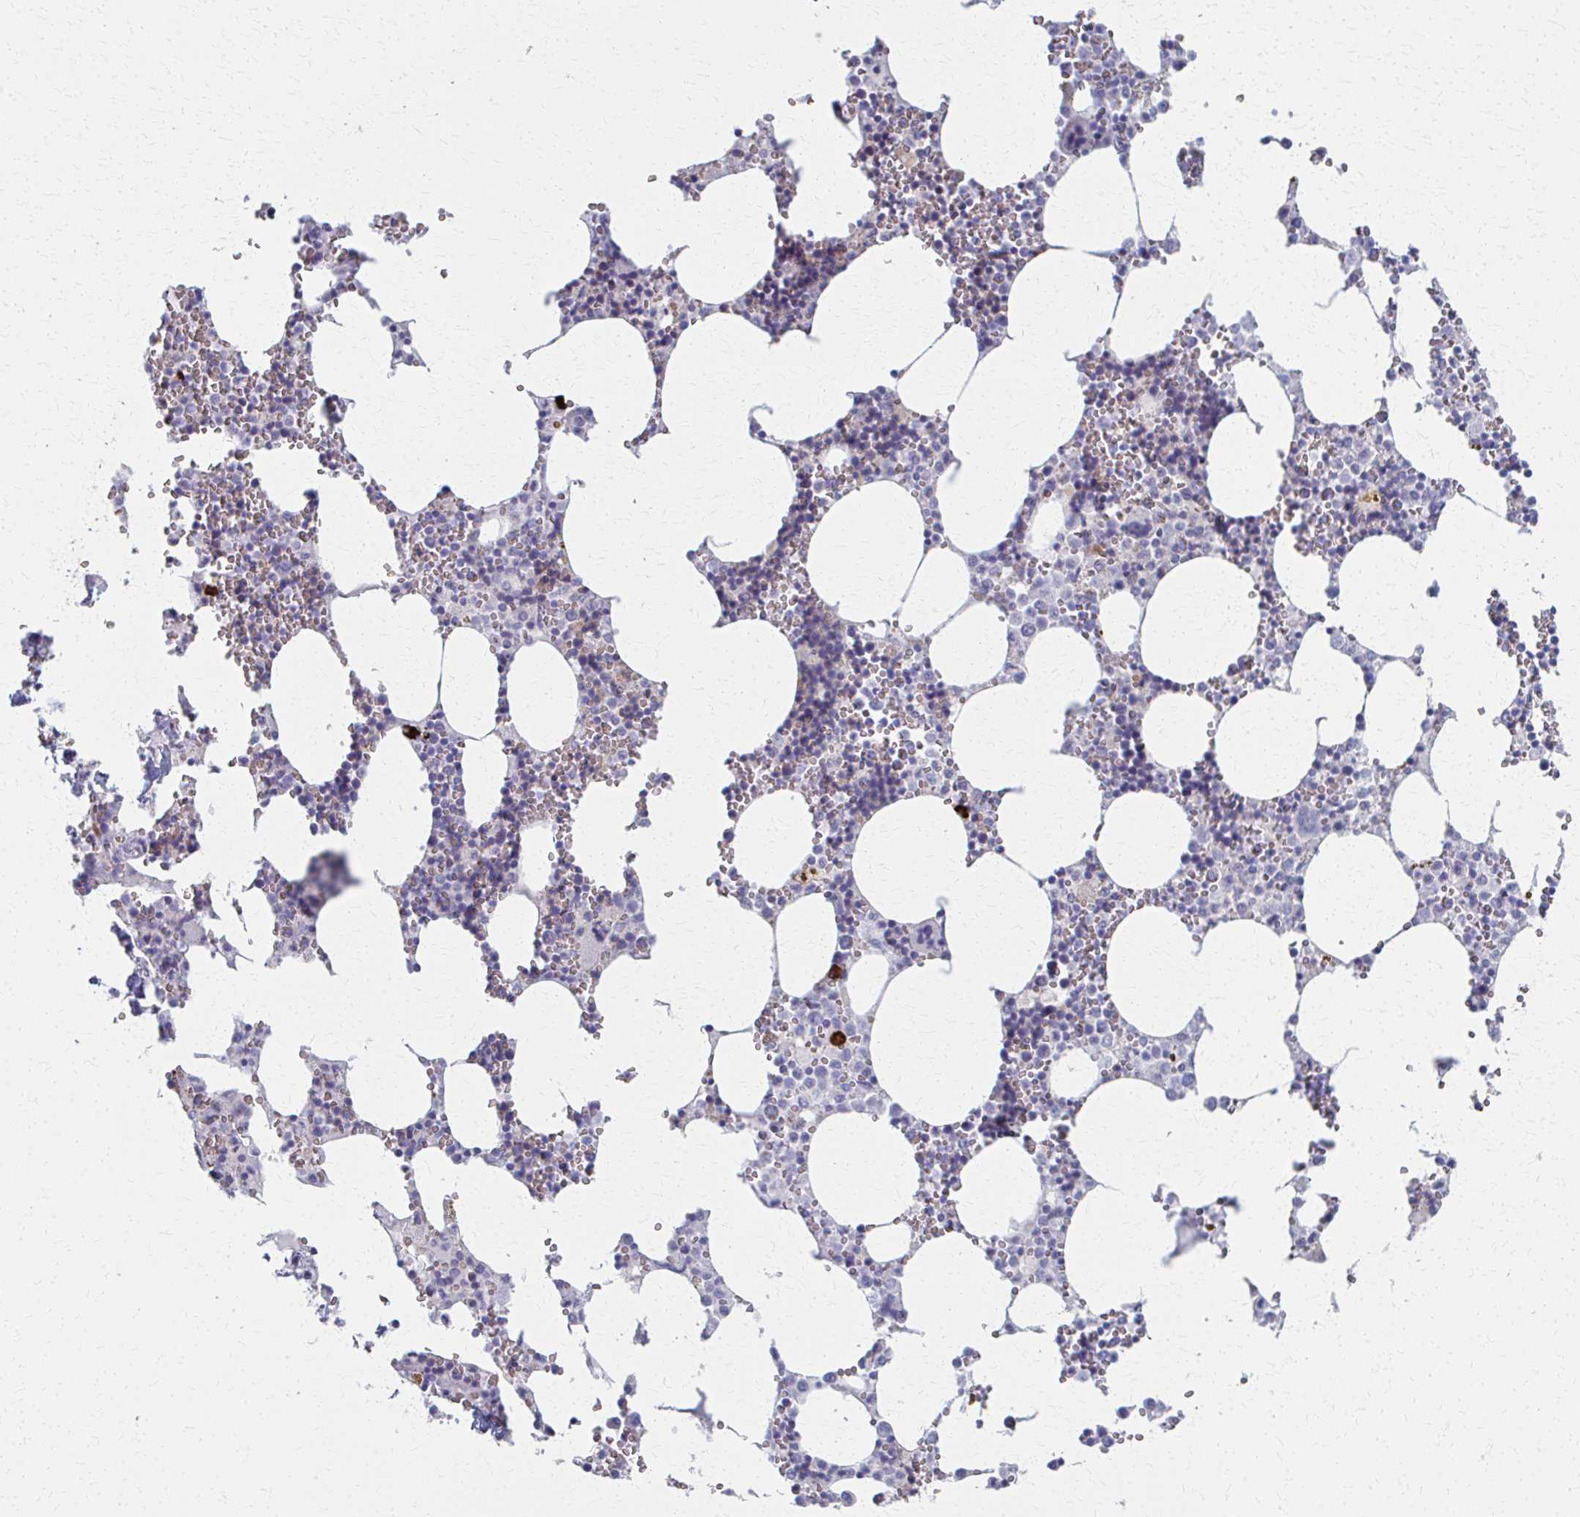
{"staining": {"intensity": "strong", "quantity": "<25%", "location": "cytoplasmic/membranous"}, "tissue": "bone marrow", "cell_type": "Hematopoietic cells", "image_type": "normal", "snomed": [{"axis": "morphology", "description": "Normal tissue, NOS"}, {"axis": "topography", "description": "Bone marrow"}], "caption": "Bone marrow stained for a protein (brown) exhibits strong cytoplasmic/membranous positive staining in about <25% of hematopoietic cells.", "gene": "MS4A2", "patient": {"sex": "male", "age": 54}}